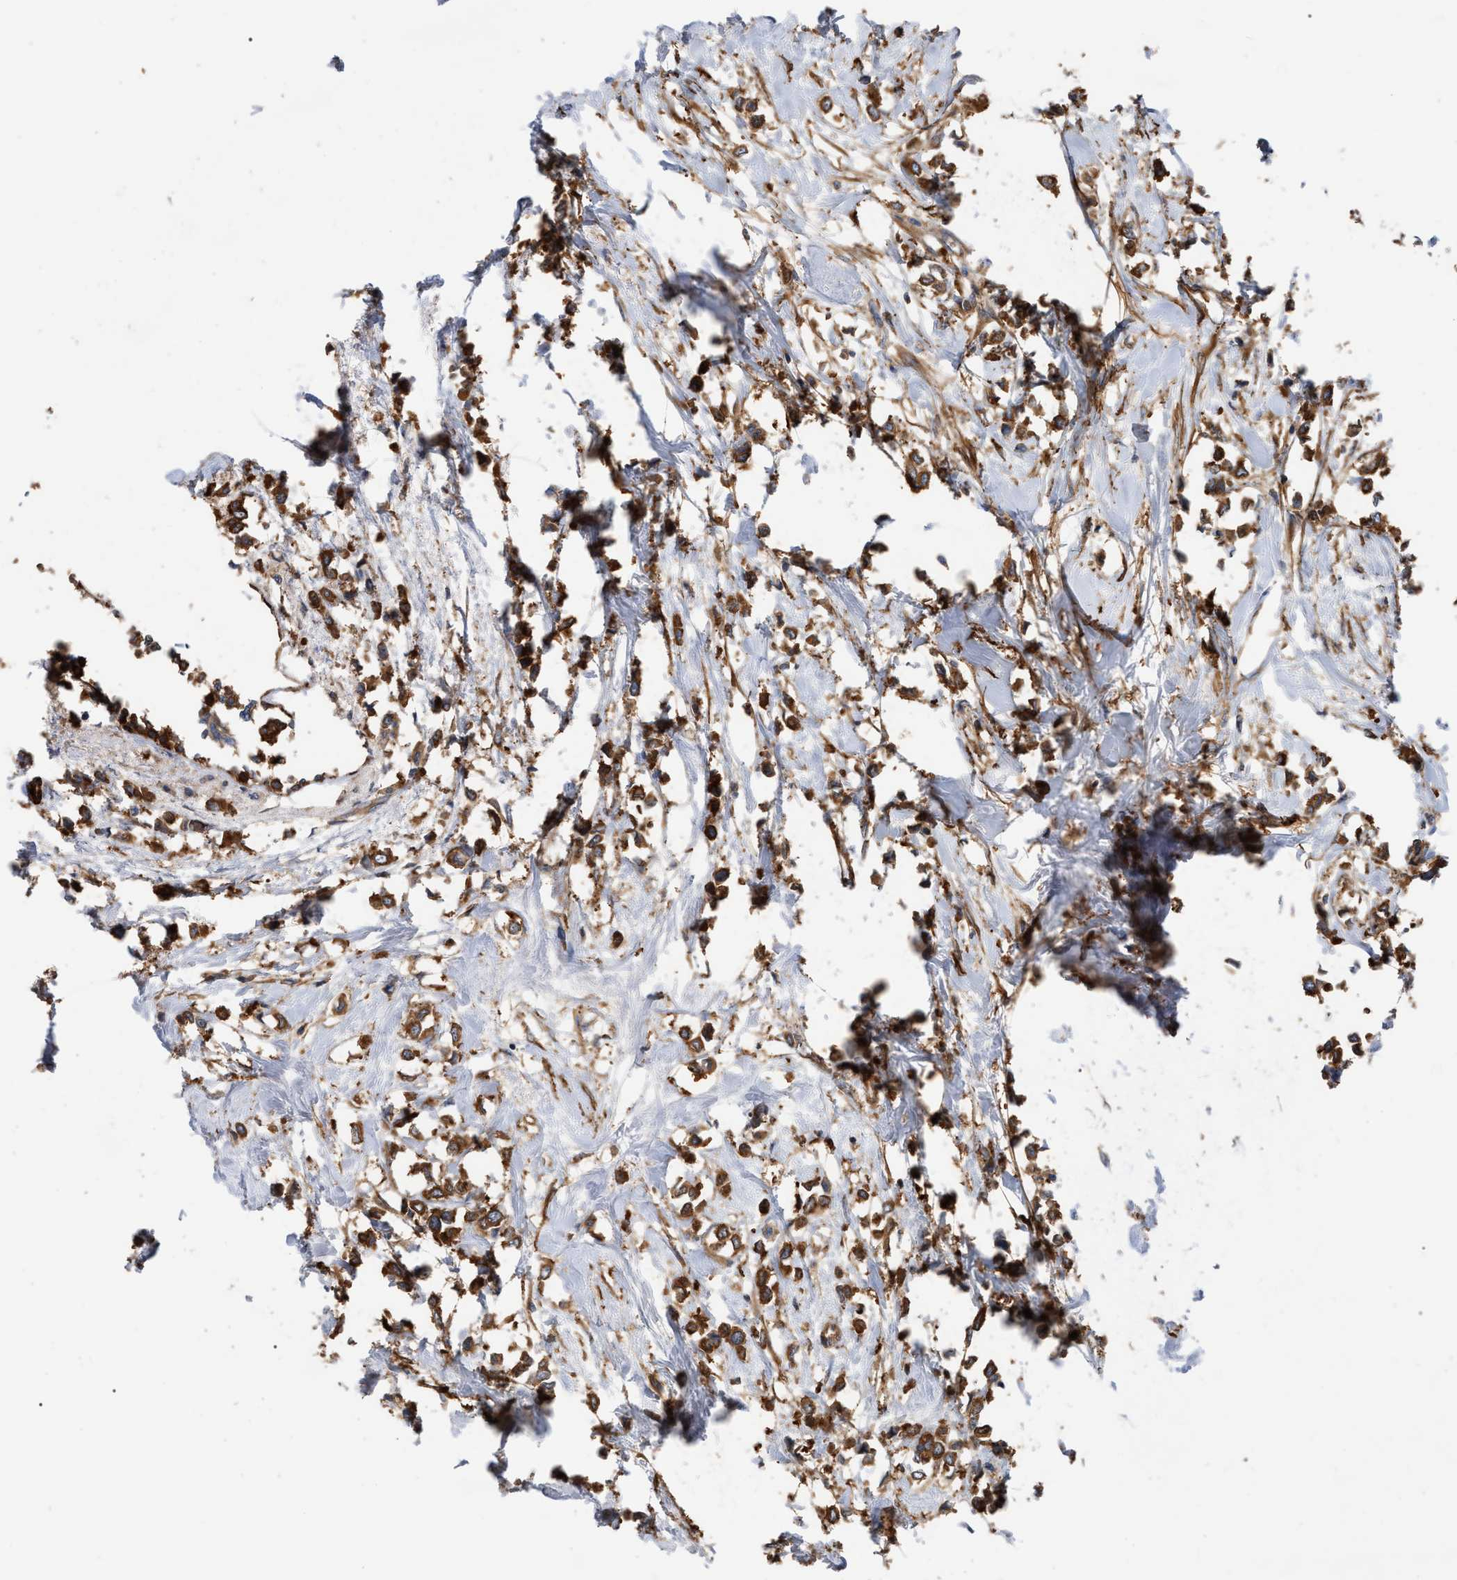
{"staining": {"intensity": "strong", "quantity": ">75%", "location": "cytoplasmic/membranous"}, "tissue": "breast cancer", "cell_type": "Tumor cells", "image_type": "cancer", "snomed": [{"axis": "morphology", "description": "Lobular carcinoma"}, {"axis": "topography", "description": "Breast"}], "caption": "This is a micrograph of immunohistochemistry (IHC) staining of lobular carcinoma (breast), which shows strong positivity in the cytoplasmic/membranous of tumor cells.", "gene": "RABEP1", "patient": {"sex": "female", "age": 51}}